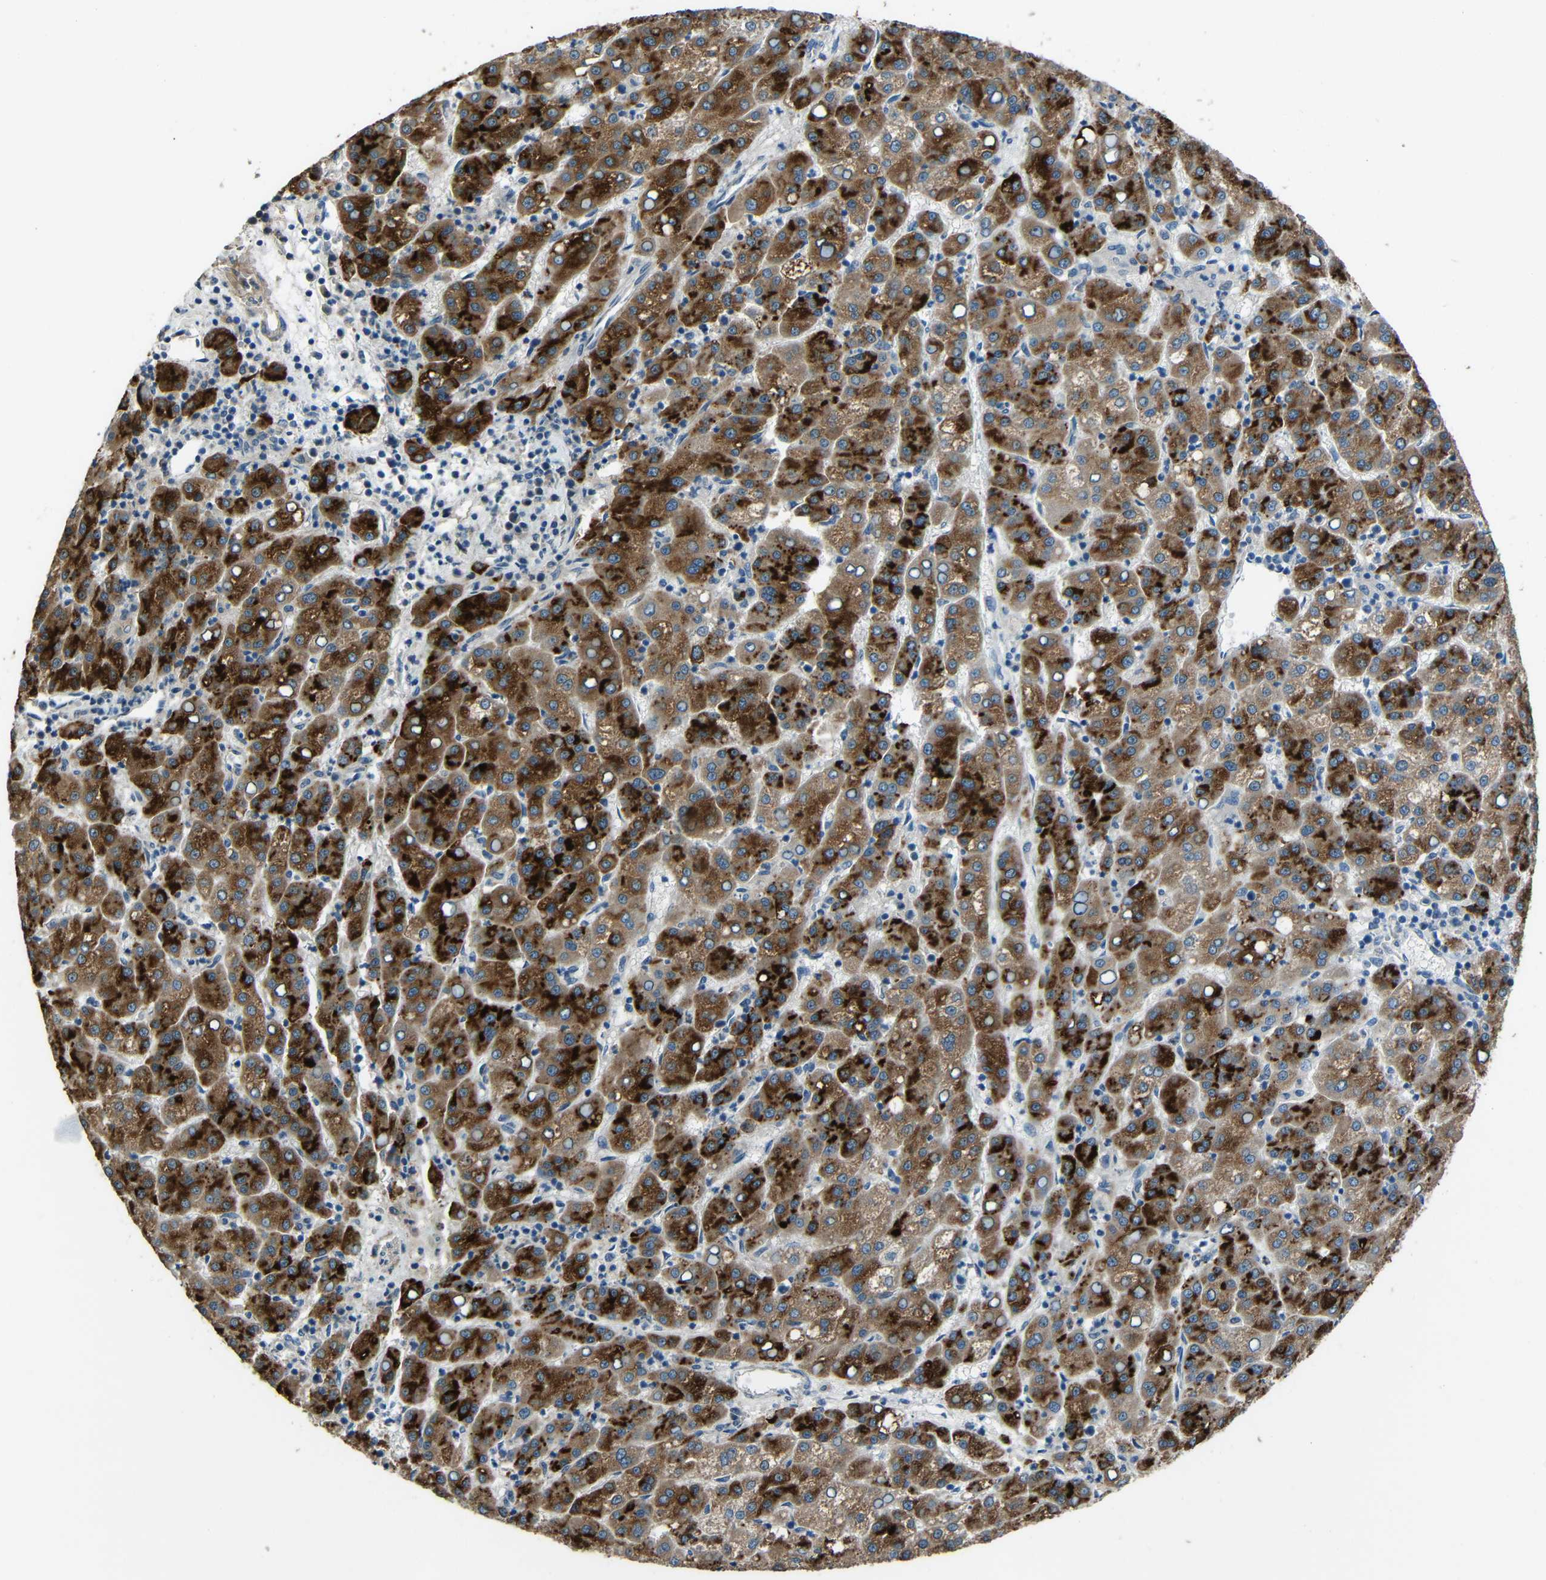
{"staining": {"intensity": "strong", "quantity": ">75%", "location": "cytoplasmic/membranous"}, "tissue": "liver cancer", "cell_type": "Tumor cells", "image_type": "cancer", "snomed": [{"axis": "morphology", "description": "Carcinoma, Hepatocellular, NOS"}, {"axis": "topography", "description": "Liver"}], "caption": "IHC of liver hepatocellular carcinoma reveals high levels of strong cytoplasmic/membranous positivity in about >75% of tumor cells.", "gene": "STBD1", "patient": {"sex": "female", "age": 58}}